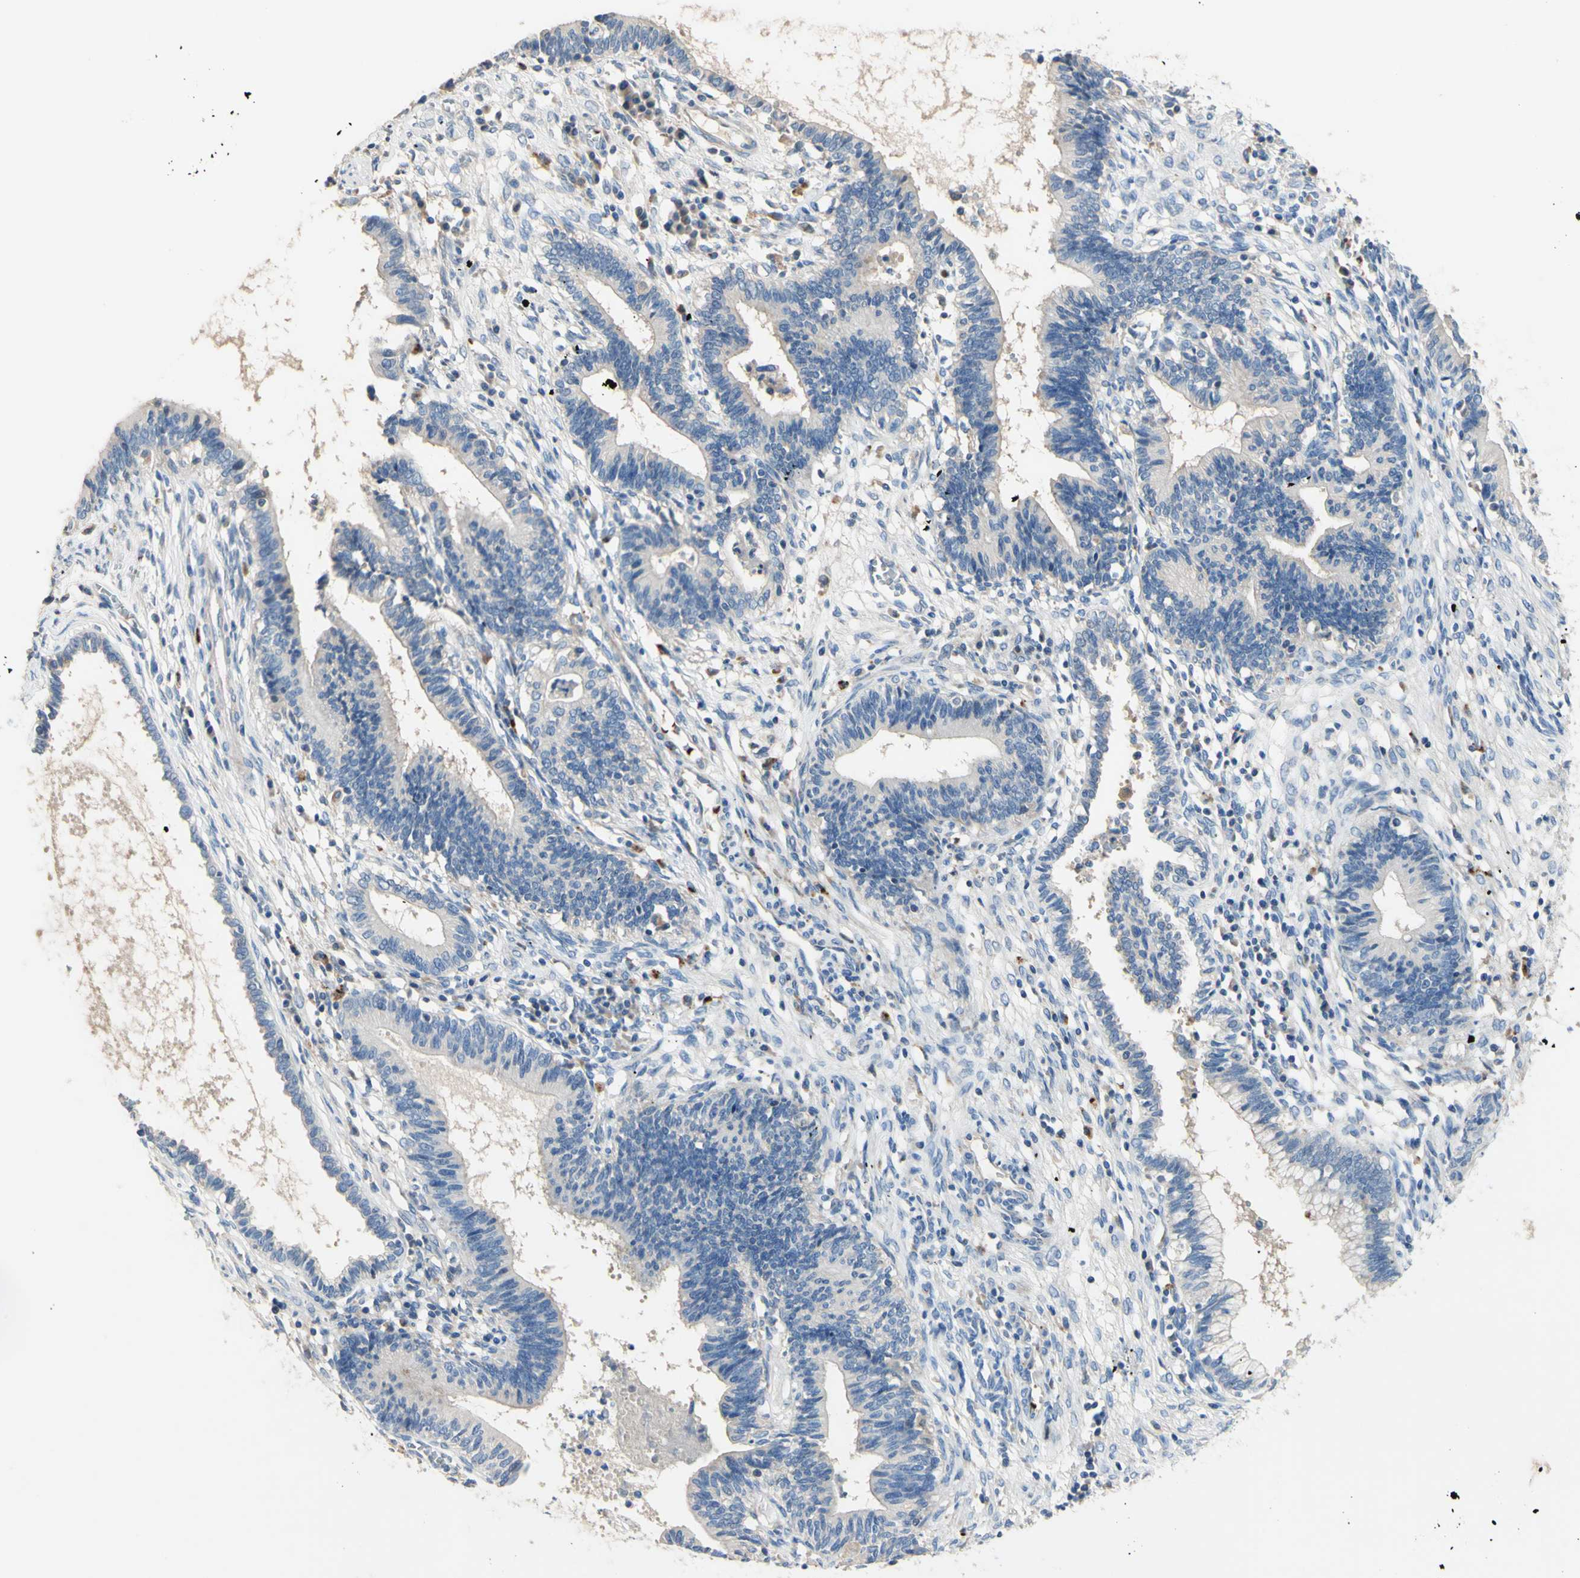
{"staining": {"intensity": "negative", "quantity": "none", "location": "none"}, "tissue": "cervical cancer", "cell_type": "Tumor cells", "image_type": "cancer", "snomed": [{"axis": "morphology", "description": "Adenocarcinoma, NOS"}, {"axis": "topography", "description": "Cervix"}], "caption": "A high-resolution micrograph shows immunohistochemistry staining of cervical cancer (adenocarcinoma), which reveals no significant positivity in tumor cells.", "gene": "CDON", "patient": {"sex": "female", "age": 44}}